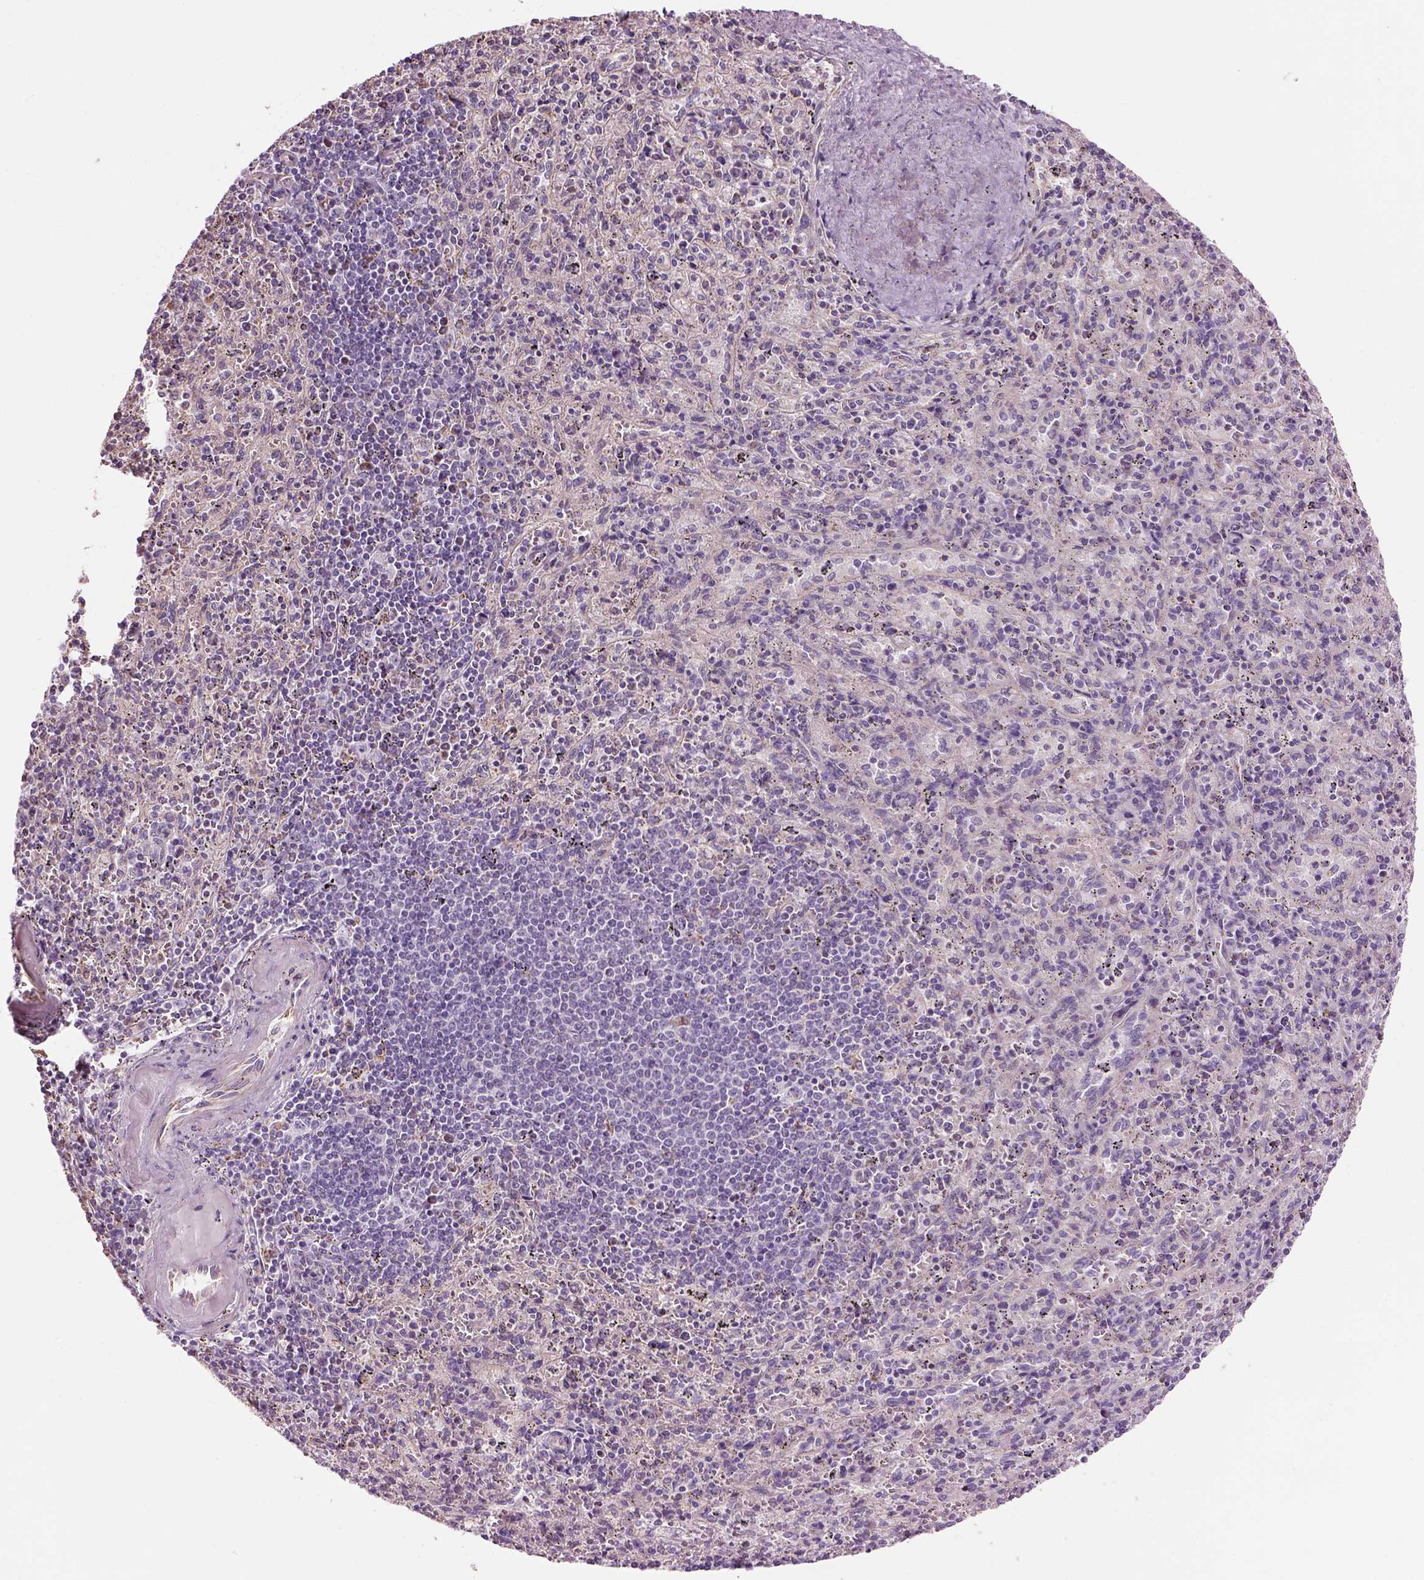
{"staining": {"intensity": "weak", "quantity": "<25%", "location": "cytoplasmic/membranous"}, "tissue": "spleen", "cell_type": "Cells in red pulp", "image_type": "normal", "snomed": [{"axis": "morphology", "description": "Normal tissue, NOS"}, {"axis": "topography", "description": "Spleen"}], "caption": "This is an immunohistochemistry histopathology image of benign spleen. There is no expression in cells in red pulp.", "gene": "IFT52", "patient": {"sex": "male", "age": 57}}